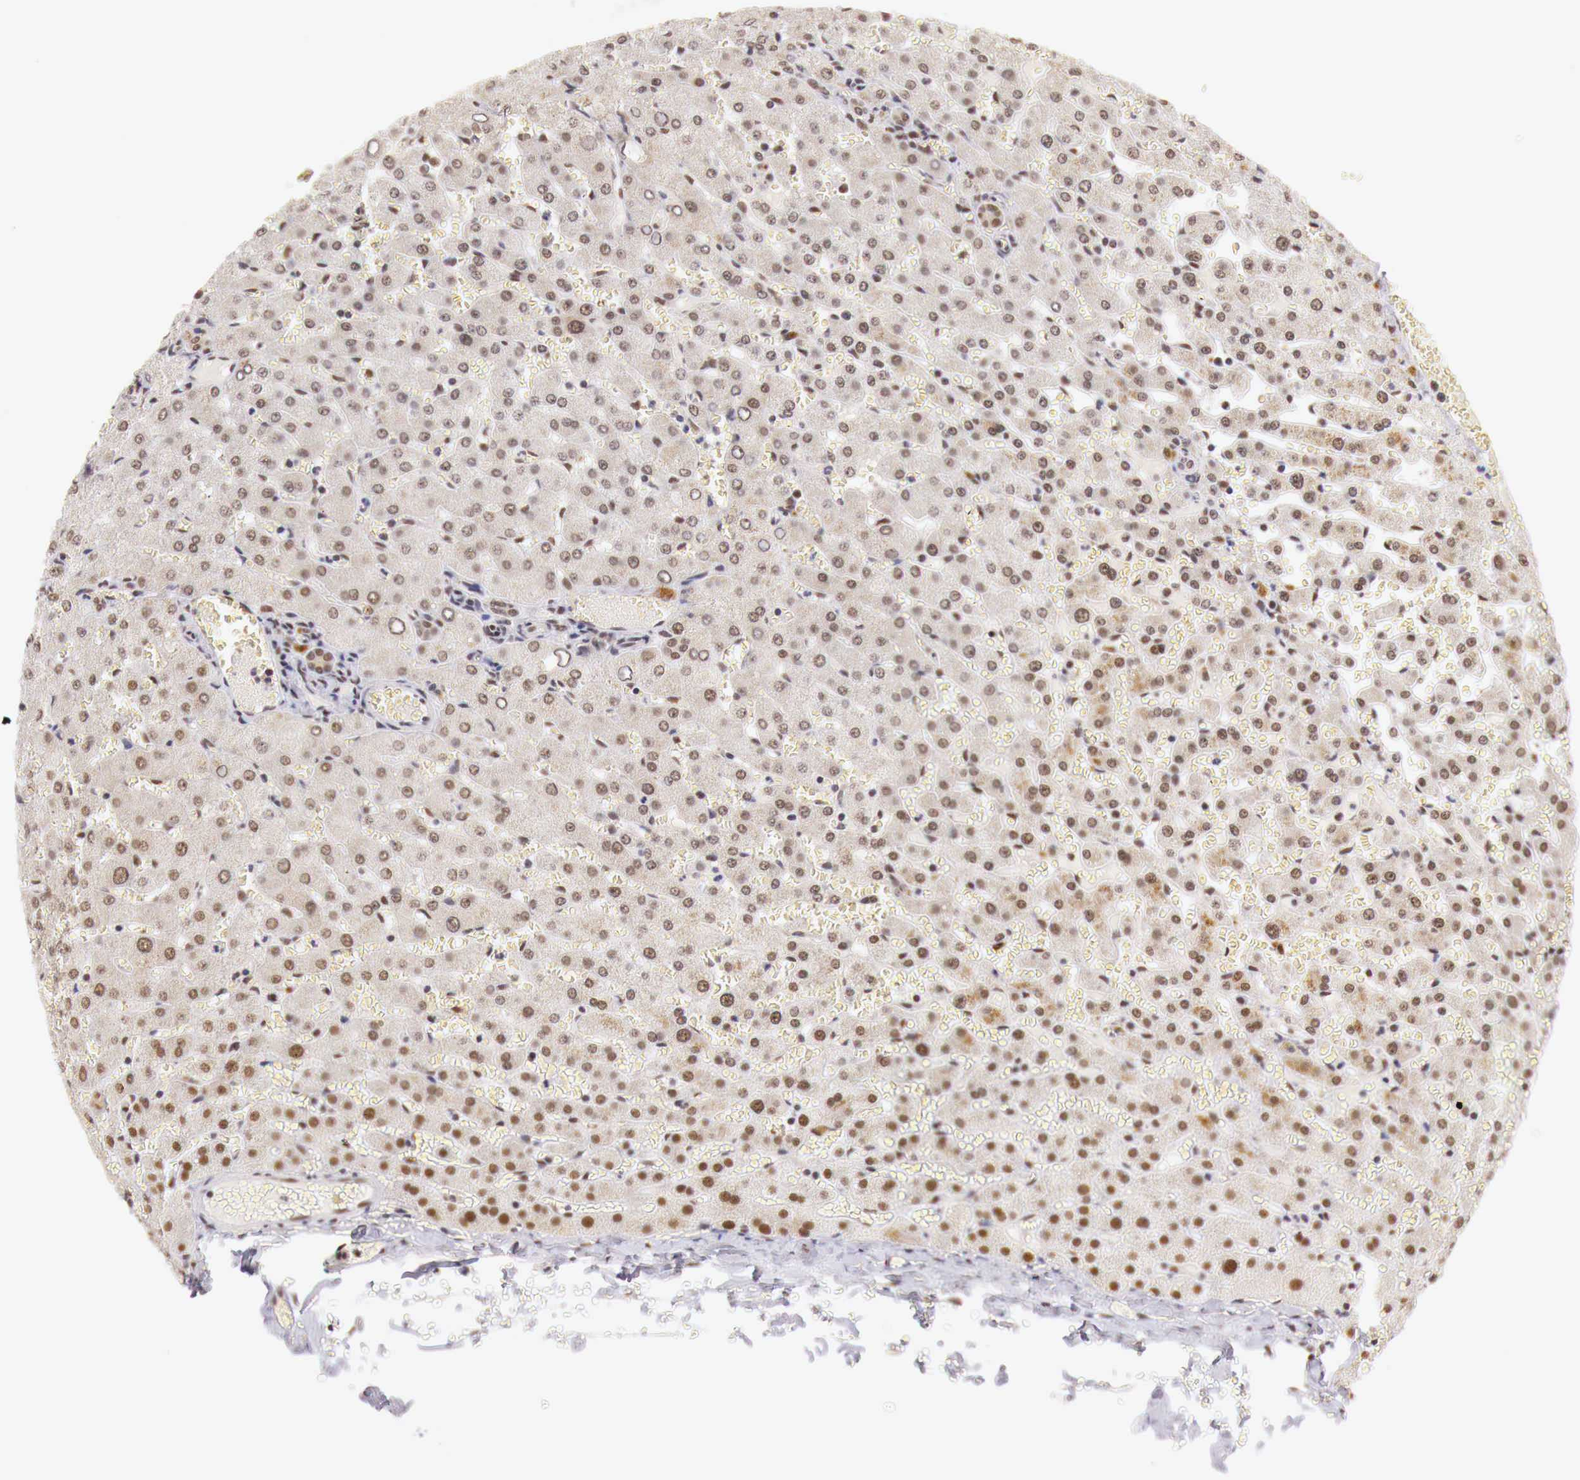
{"staining": {"intensity": "weak", "quantity": ">75%", "location": "cytoplasmic/membranous,nuclear"}, "tissue": "liver", "cell_type": "Cholangiocytes", "image_type": "normal", "snomed": [{"axis": "morphology", "description": "Normal tissue, NOS"}, {"axis": "topography", "description": "Liver"}], "caption": "Immunohistochemical staining of normal liver exhibits weak cytoplasmic/membranous,nuclear protein staining in about >75% of cholangiocytes. Ihc stains the protein in brown and the nuclei are stained blue.", "gene": "GPKOW", "patient": {"sex": "female", "age": 30}}